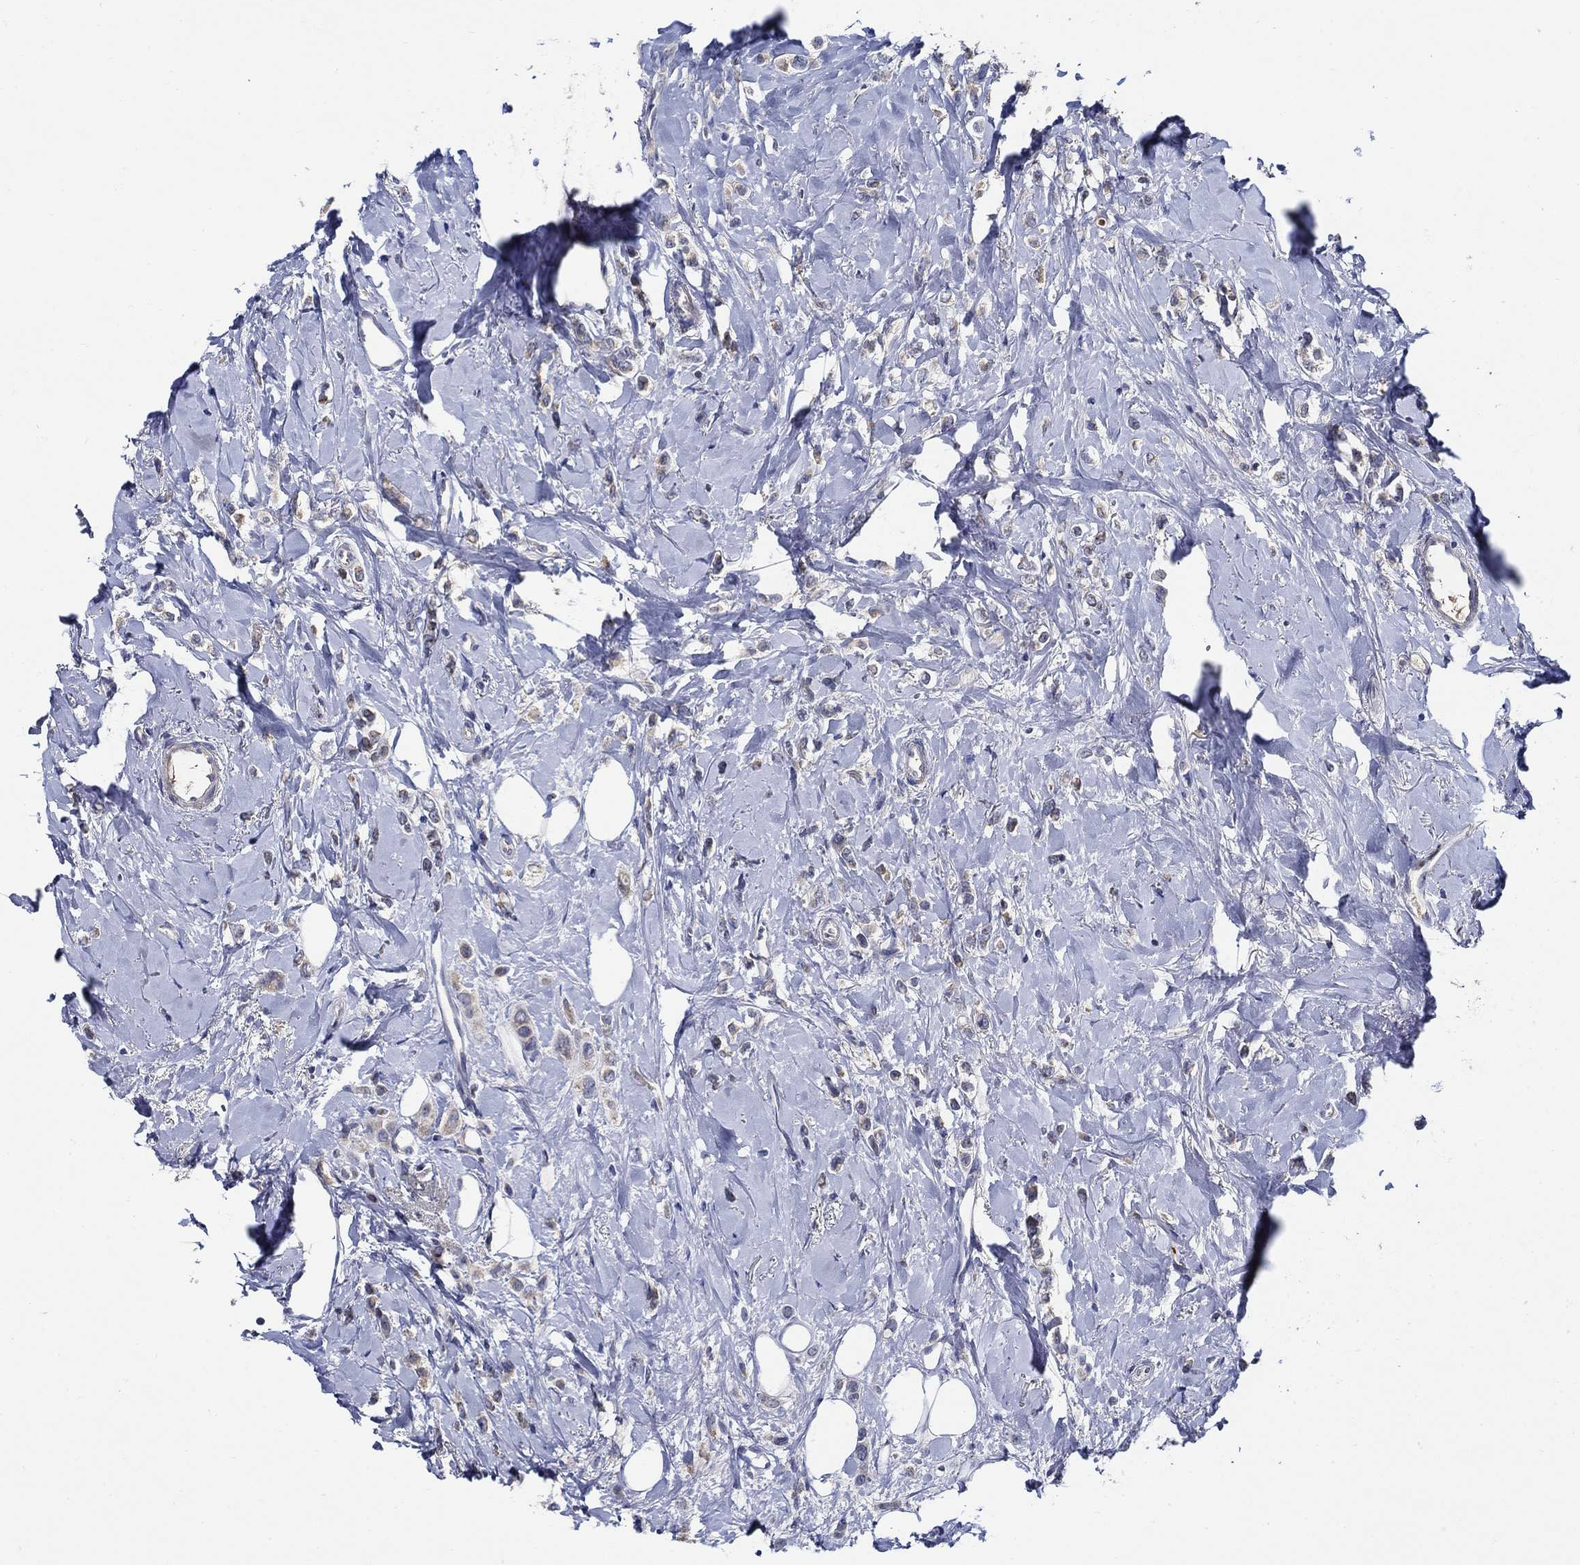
{"staining": {"intensity": "weak", "quantity": "25%-75%", "location": "cytoplasmic/membranous"}, "tissue": "breast cancer", "cell_type": "Tumor cells", "image_type": "cancer", "snomed": [{"axis": "morphology", "description": "Lobular carcinoma"}, {"axis": "topography", "description": "Breast"}], "caption": "The image reveals a brown stain indicating the presence of a protein in the cytoplasmic/membranous of tumor cells in breast lobular carcinoma. (DAB IHC with brightfield microscopy, high magnification).", "gene": "ALOX12", "patient": {"sex": "female", "age": 66}}